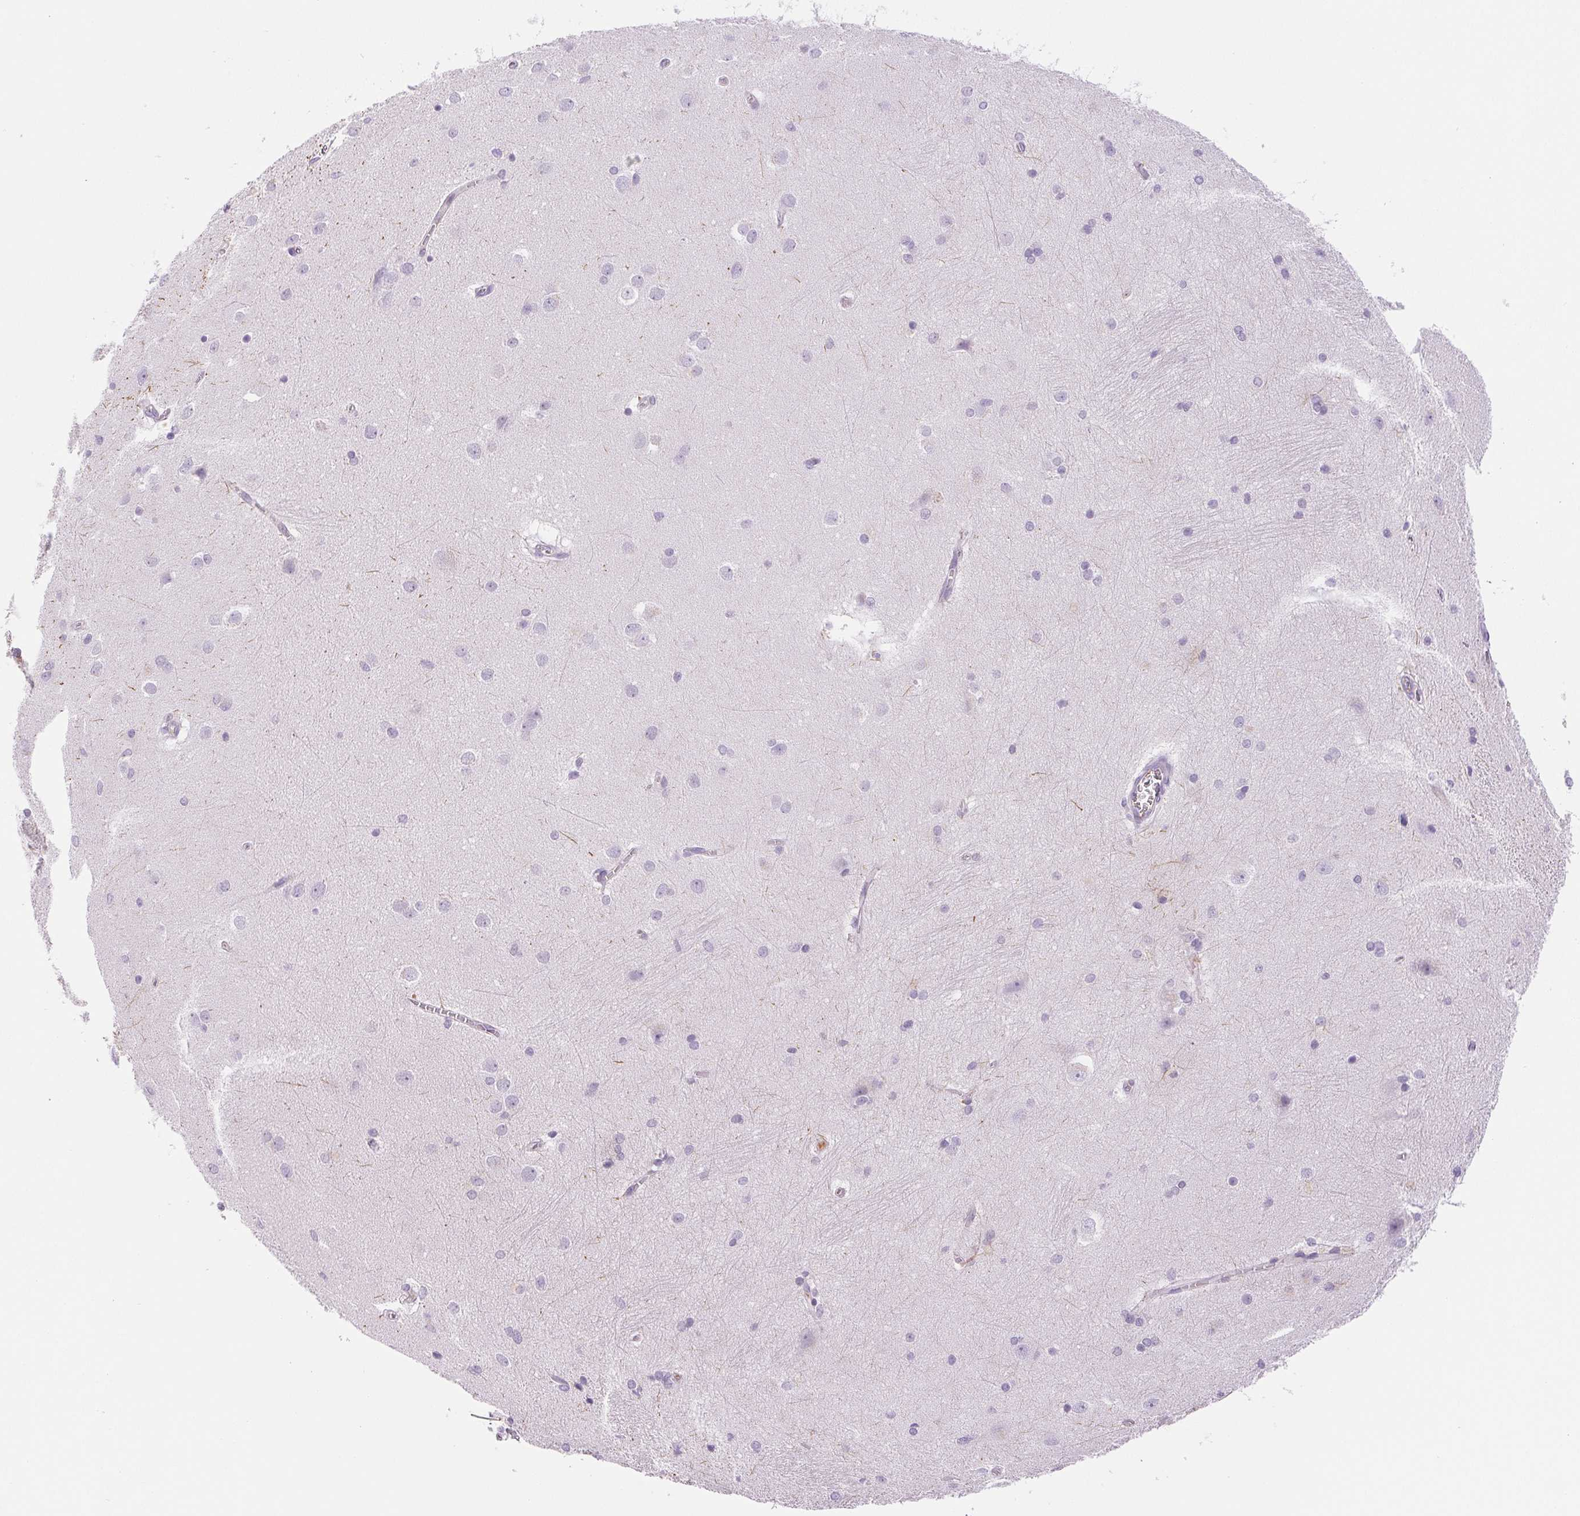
{"staining": {"intensity": "negative", "quantity": "none", "location": "none"}, "tissue": "hippocampus", "cell_type": "Glial cells", "image_type": "normal", "snomed": [{"axis": "morphology", "description": "Normal tissue, NOS"}, {"axis": "topography", "description": "Cerebral cortex"}, {"axis": "topography", "description": "Hippocampus"}], "caption": "An immunohistochemistry histopathology image of normal hippocampus is shown. There is no staining in glial cells of hippocampus.", "gene": "IFIT1B", "patient": {"sex": "female", "age": 19}}